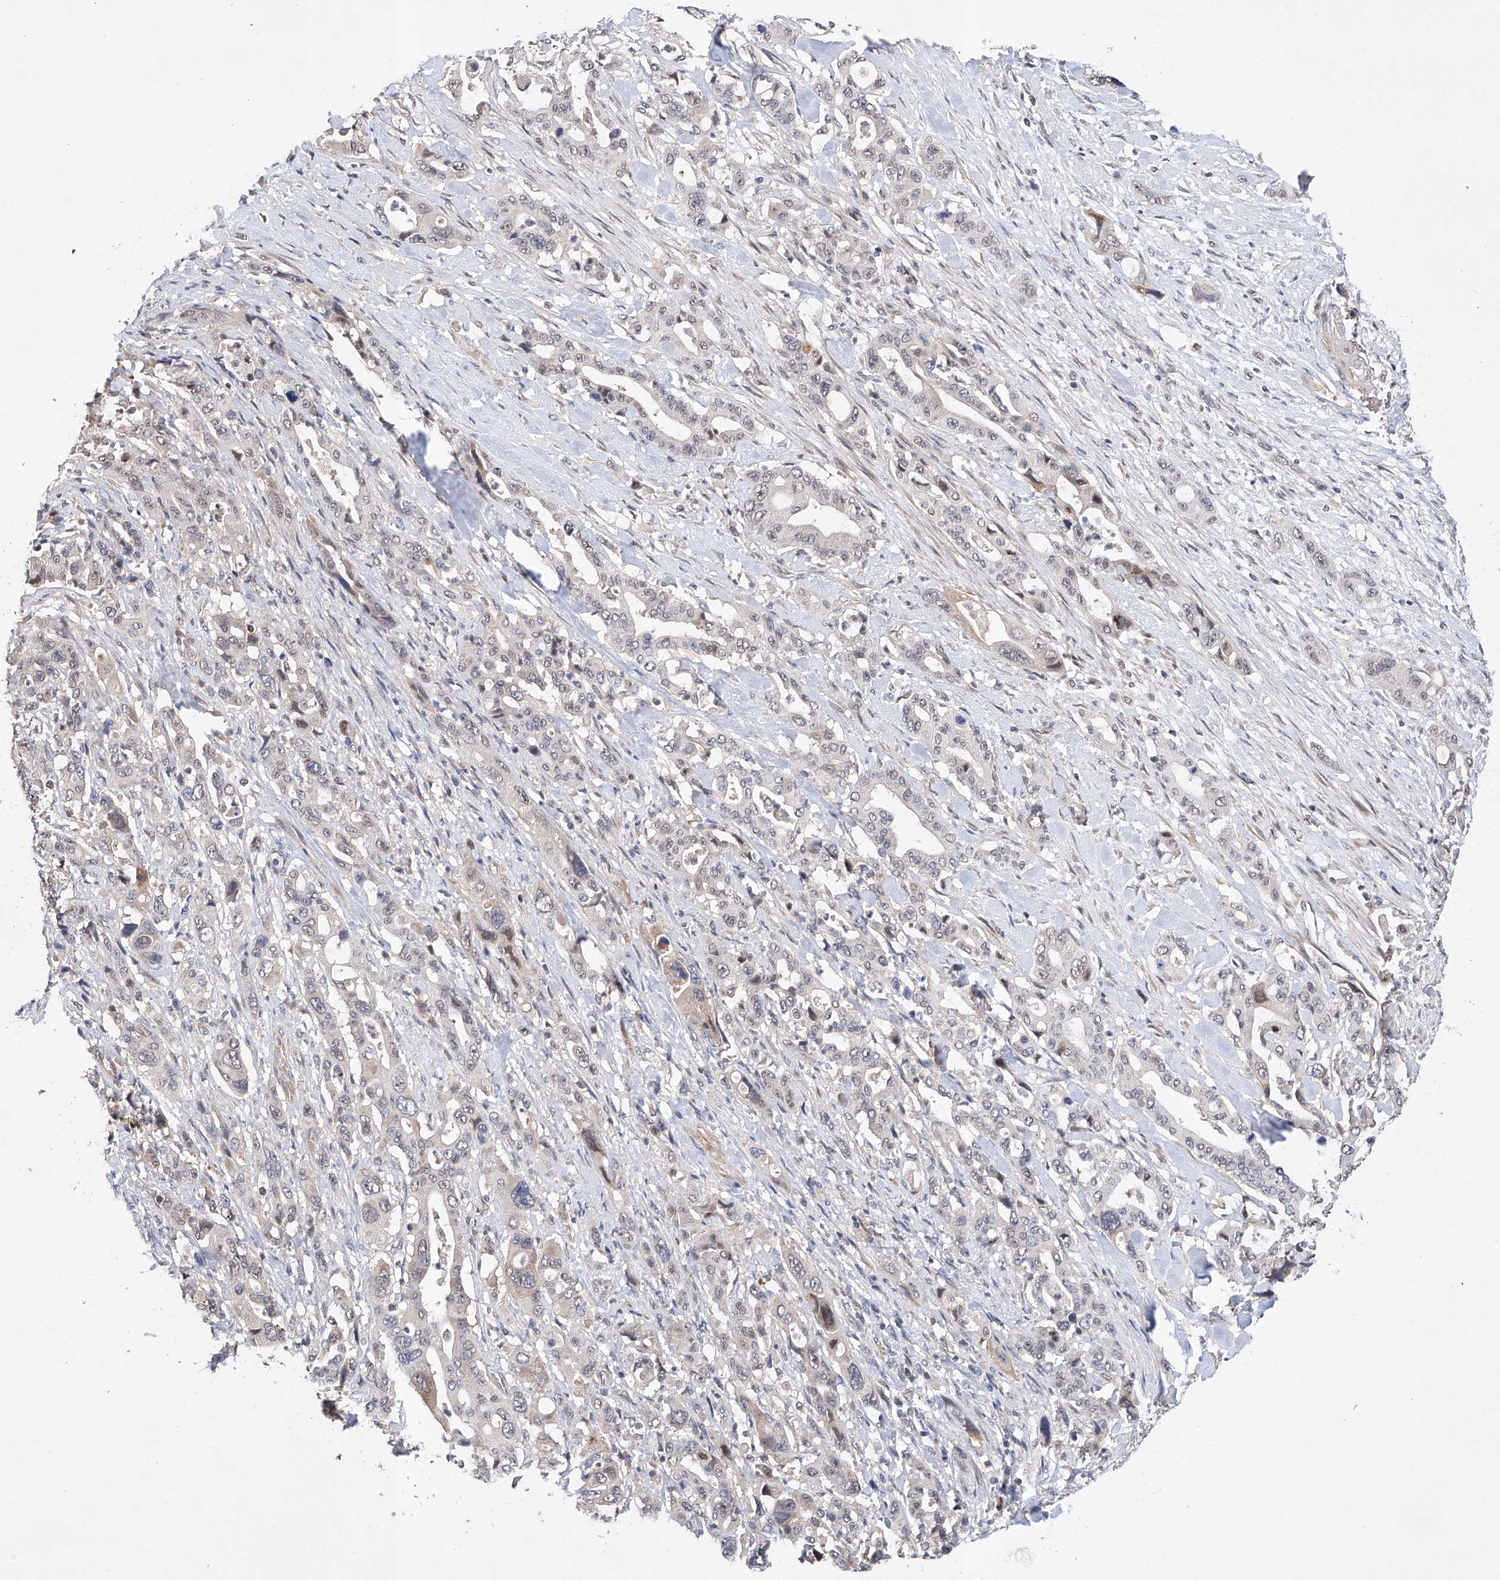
{"staining": {"intensity": "weak", "quantity": "25%-75%", "location": "nuclear"}, "tissue": "pancreatic cancer", "cell_type": "Tumor cells", "image_type": "cancer", "snomed": [{"axis": "morphology", "description": "Adenocarcinoma, NOS"}, {"axis": "topography", "description": "Pancreas"}], "caption": "Pancreatic adenocarcinoma stained with immunohistochemistry reveals weak nuclear positivity in approximately 25%-75% of tumor cells. (DAB IHC with brightfield microscopy, high magnification).", "gene": "AFG1L", "patient": {"sex": "male", "age": 46}}